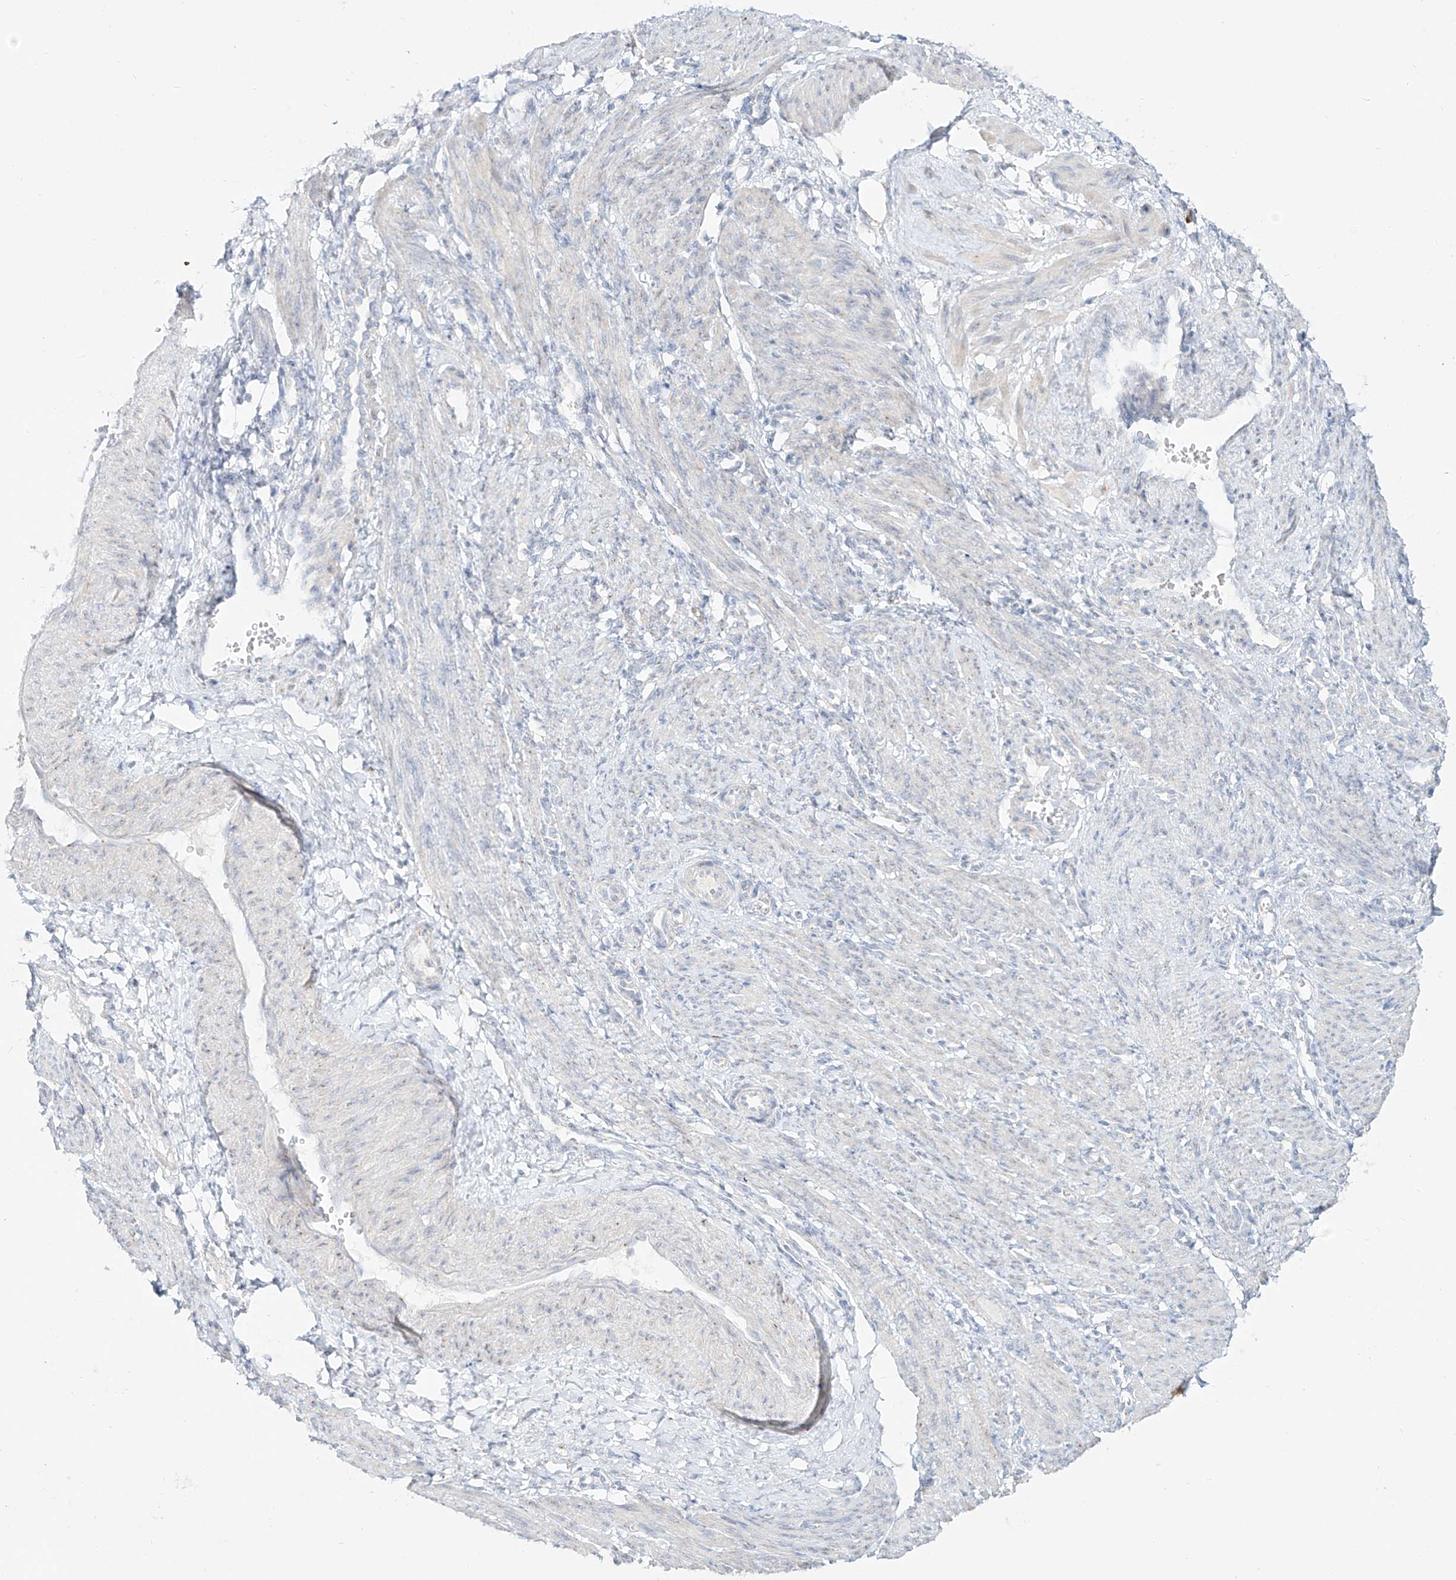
{"staining": {"intensity": "negative", "quantity": "none", "location": "none"}, "tissue": "smooth muscle", "cell_type": "Smooth muscle cells", "image_type": "normal", "snomed": [{"axis": "morphology", "description": "Normal tissue, NOS"}, {"axis": "topography", "description": "Endometrium"}], "caption": "This is an immunohistochemistry (IHC) micrograph of unremarkable smooth muscle. There is no staining in smooth muscle cells.", "gene": "BSDC1", "patient": {"sex": "female", "age": 33}}